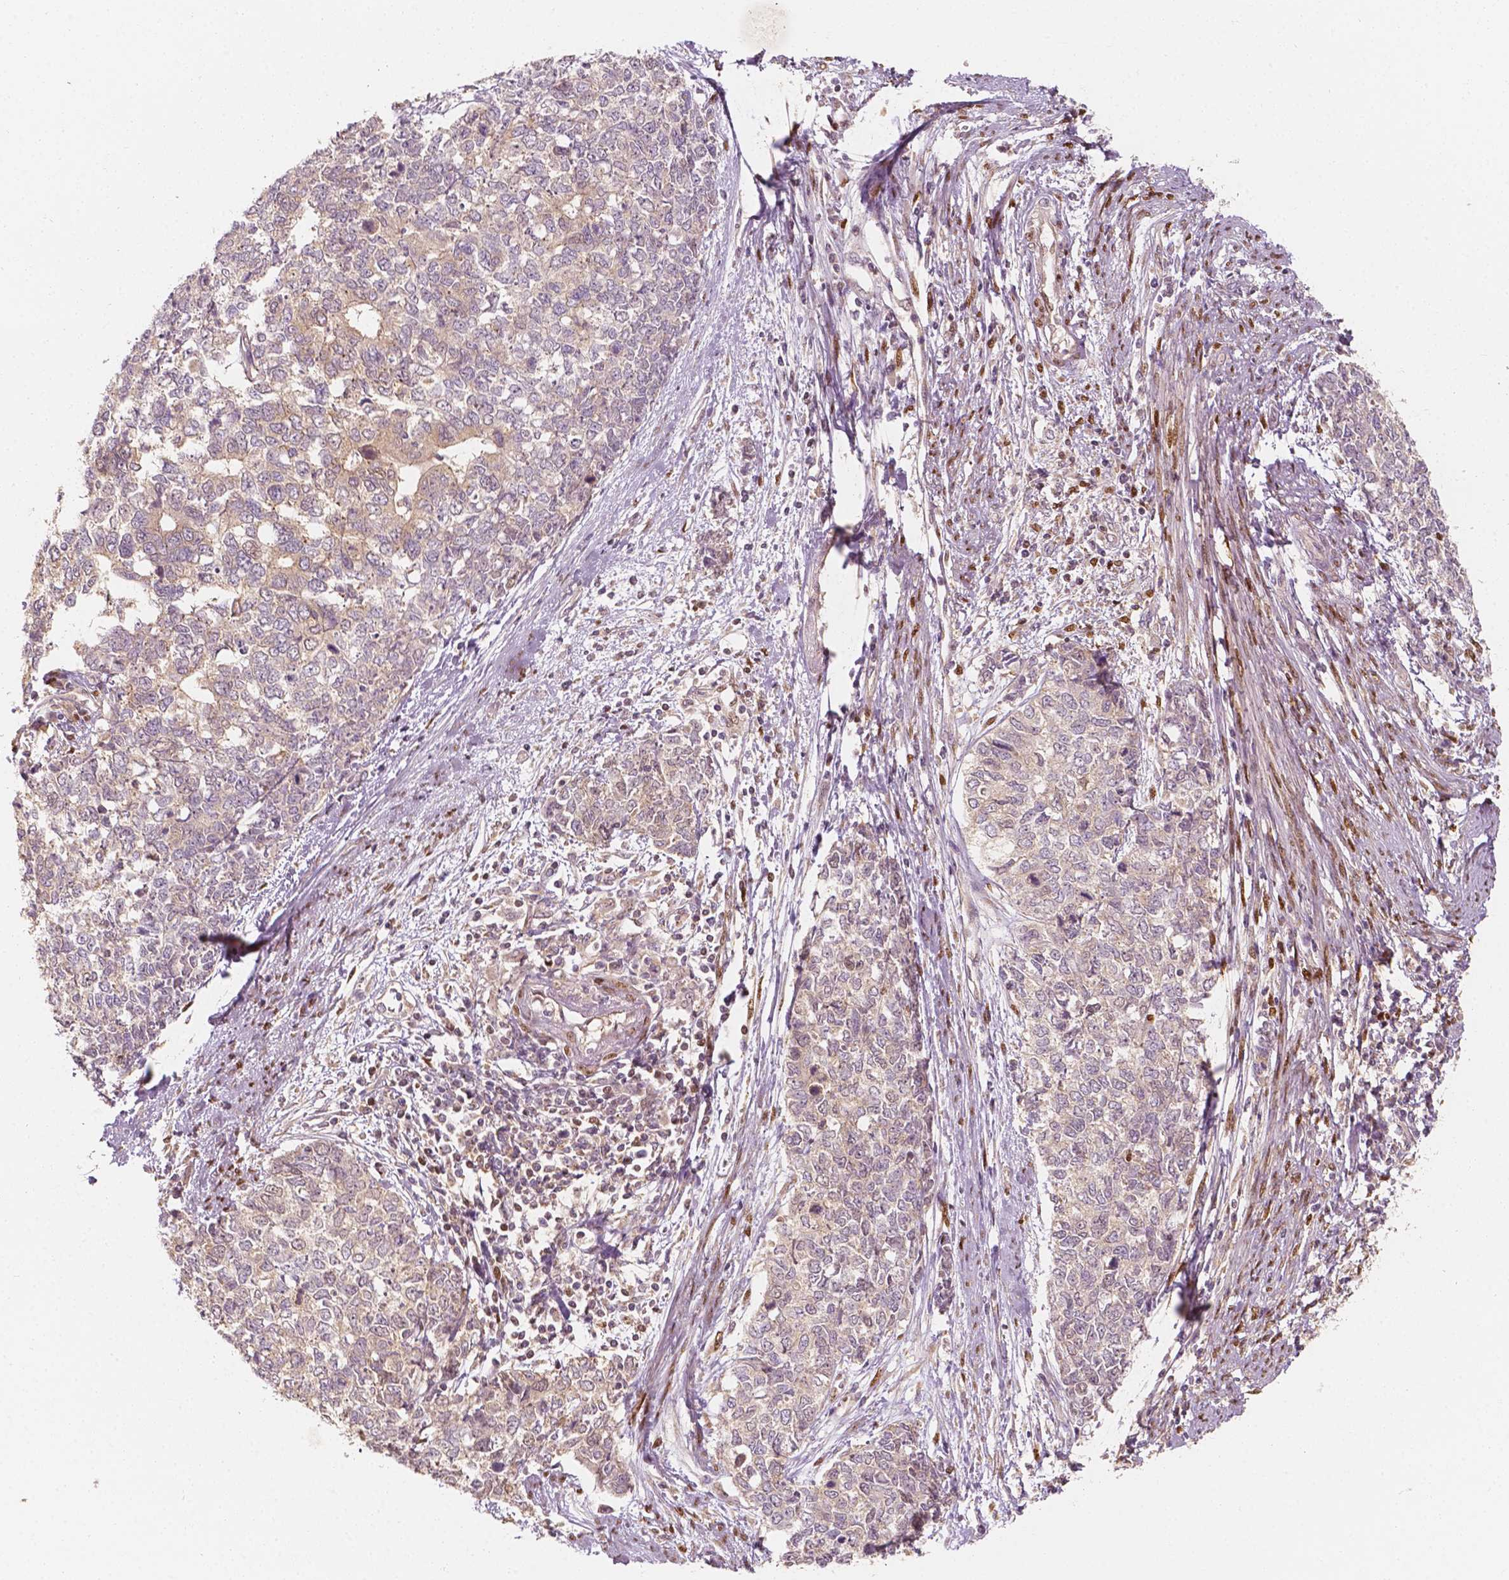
{"staining": {"intensity": "negative", "quantity": "none", "location": "none"}, "tissue": "cervical cancer", "cell_type": "Tumor cells", "image_type": "cancer", "snomed": [{"axis": "morphology", "description": "Adenocarcinoma, NOS"}, {"axis": "topography", "description": "Cervix"}], "caption": "High power microscopy histopathology image of an IHC histopathology image of cervical adenocarcinoma, revealing no significant expression in tumor cells.", "gene": "TBC1D17", "patient": {"sex": "female", "age": 63}}